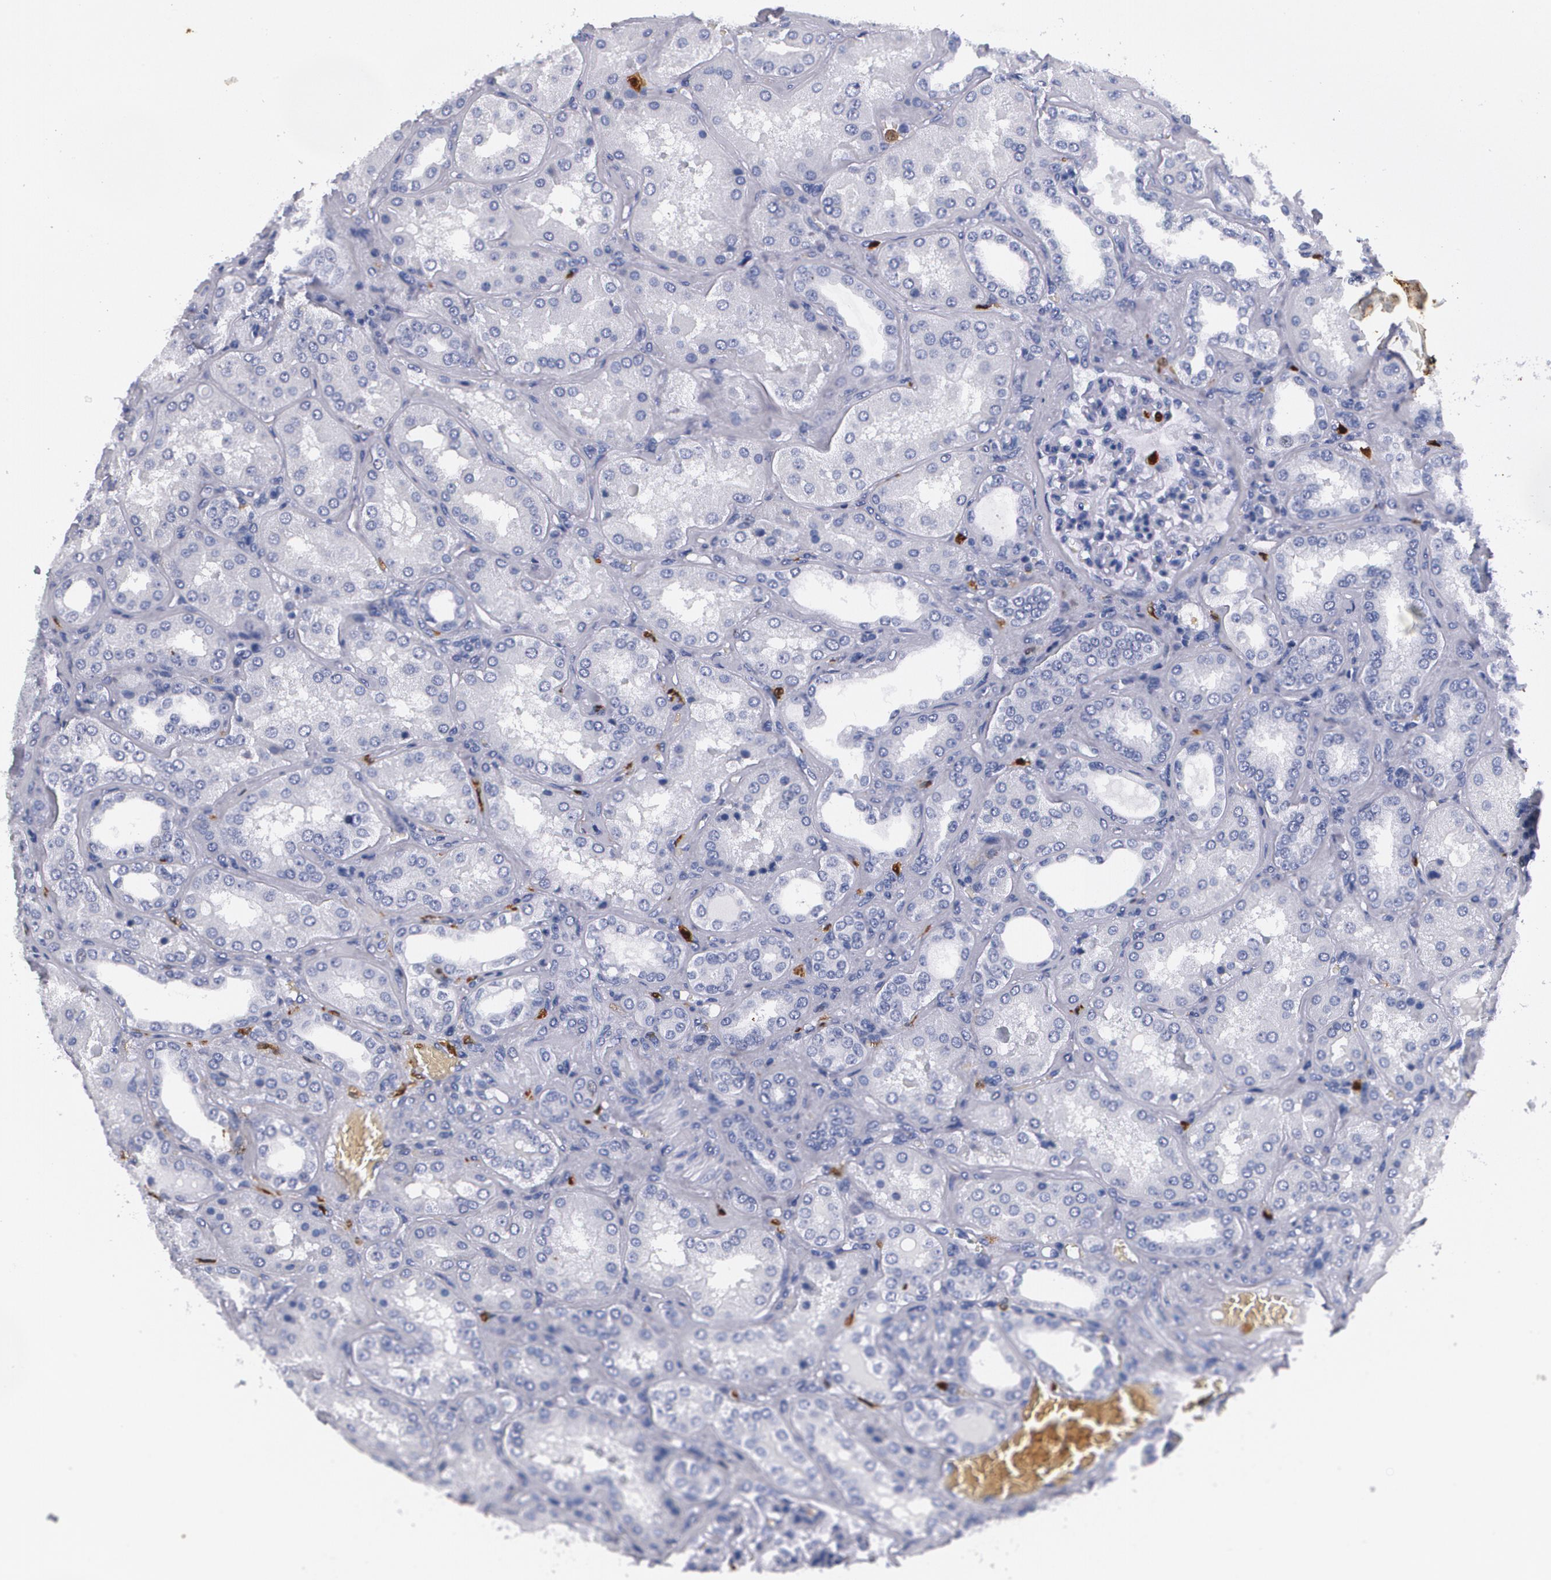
{"staining": {"intensity": "negative", "quantity": "none", "location": "none"}, "tissue": "kidney", "cell_type": "Cells in glomeruli", "image_type": "normal", "snomed": [{"axis": "morphology", "description": "Normal tissue, NOS"}, {"axis": "topography", "description": "Kidney"}], "caption": "A micrograph of human kidney is negative for staining in cells in glomeruli. Nuclei are stained in blue.", "gene": "S100A8", "patient": {"sex": "female", "age": 56}}